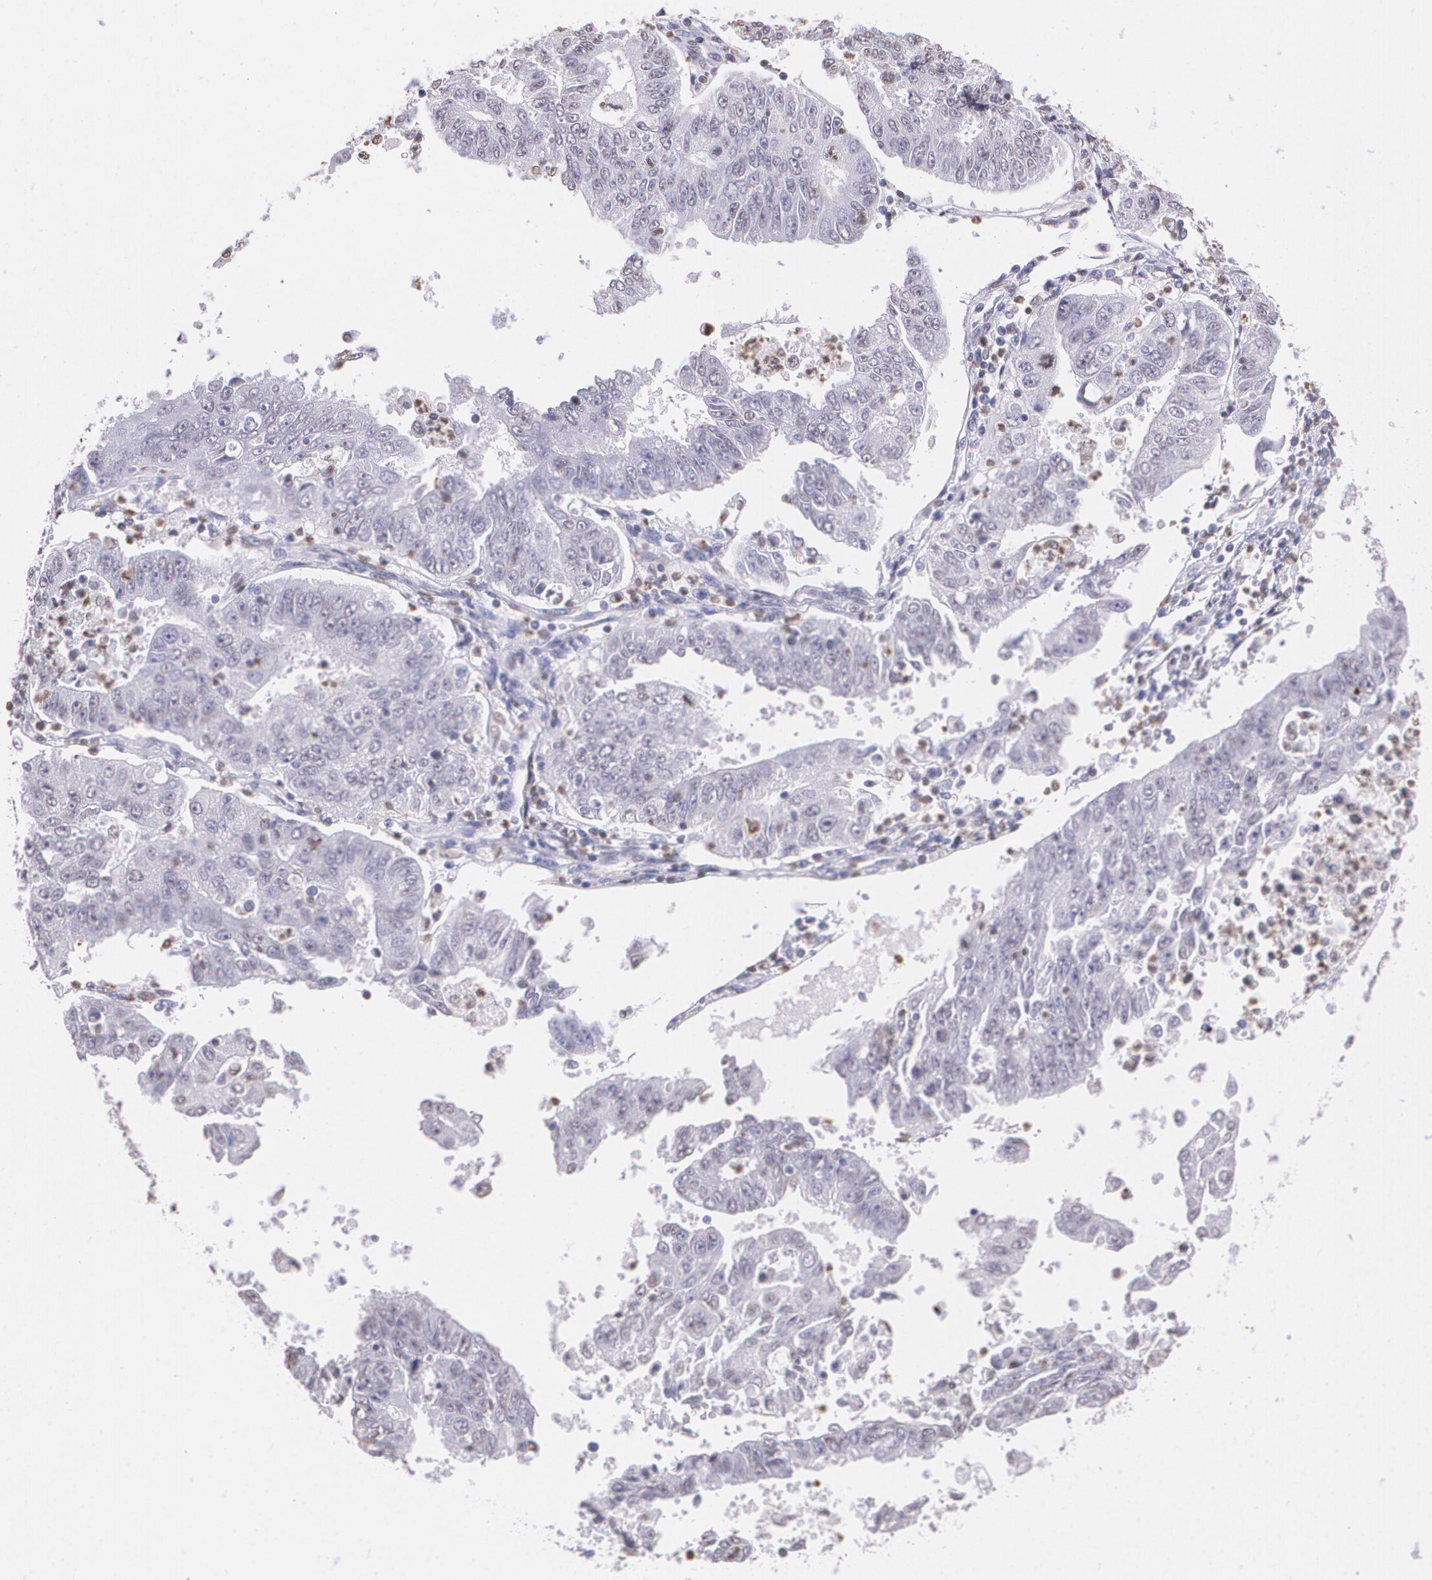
{"staining": {"intensity": "negative", "quantity": "none", "location": "none"}, "tissue": "endometrial cancer", "cell_type": "Tumor cells", "image_type": "cancer", "snomed": [{"axis": "morphology", "description": "Adenocarcinoma, NOS"}, {"axis": "topography", "description": "Endometrium"}], "caption": "Tumor cells are negative for brown protein staining in endometrial cancer.", "gene": "RTN1", "patient": {"sex": "female", "age": 42}}